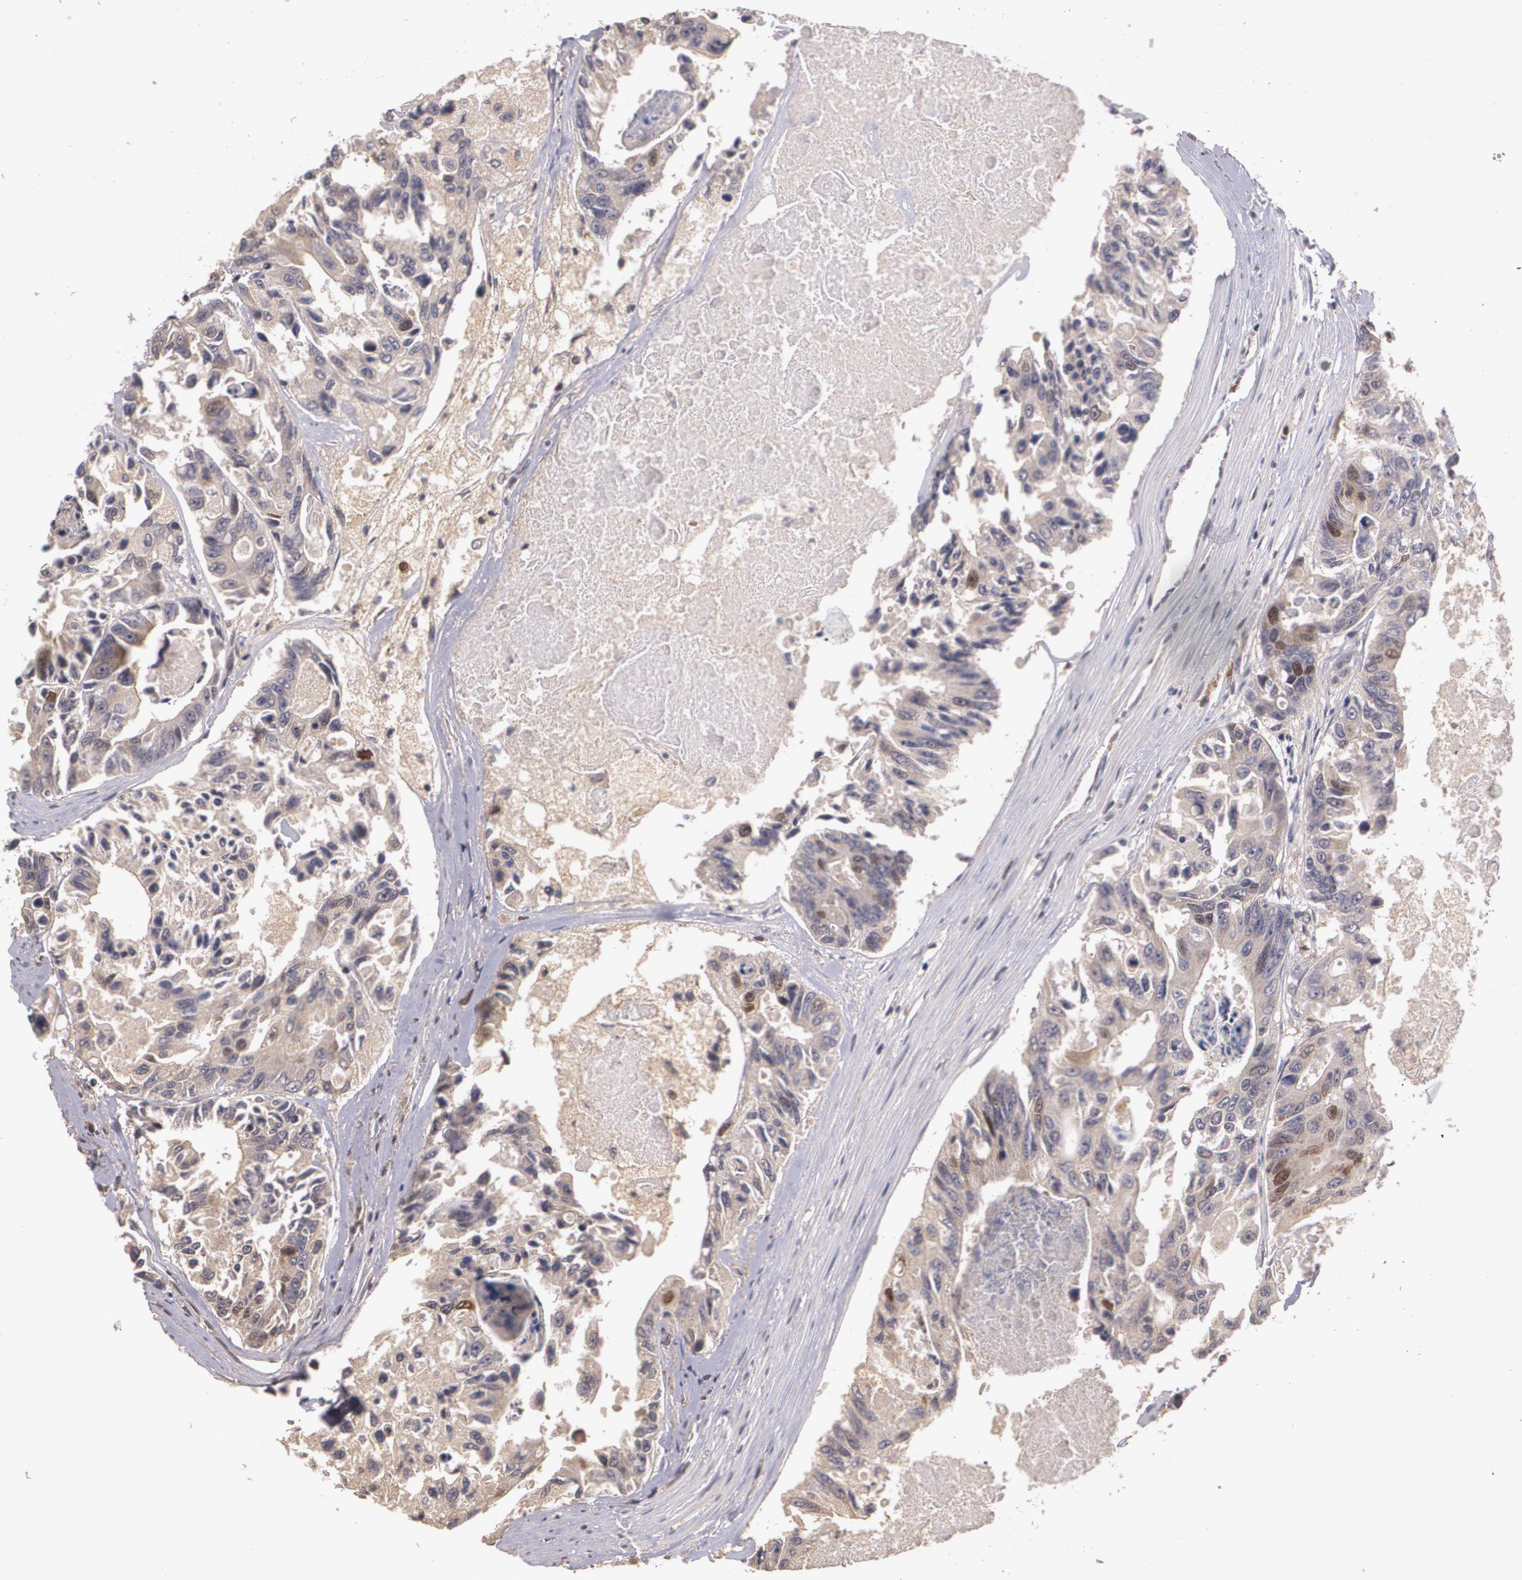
{"staining": {"intensity": "moderate", "quantity": "25%-75%", "location": "cytoplasmic/membranous,nuclear"}, "tissue": "colorectal cancer", "cell_type": "Tumor cells", "image_type": "cancer", "snomed": [{"axis": "morphology", "description": "Adenocarcinoma, NOS"}, {"axis": "topography", "description": "Colon"}], "caption": "A brown stain labels moderate cytoplasmic/membranous and nuclear staining of a protein in colorectal adenocarcinoma tumor cells.", "gene": "BRCA1", "patient": {"sex": "female", "age": 86}}